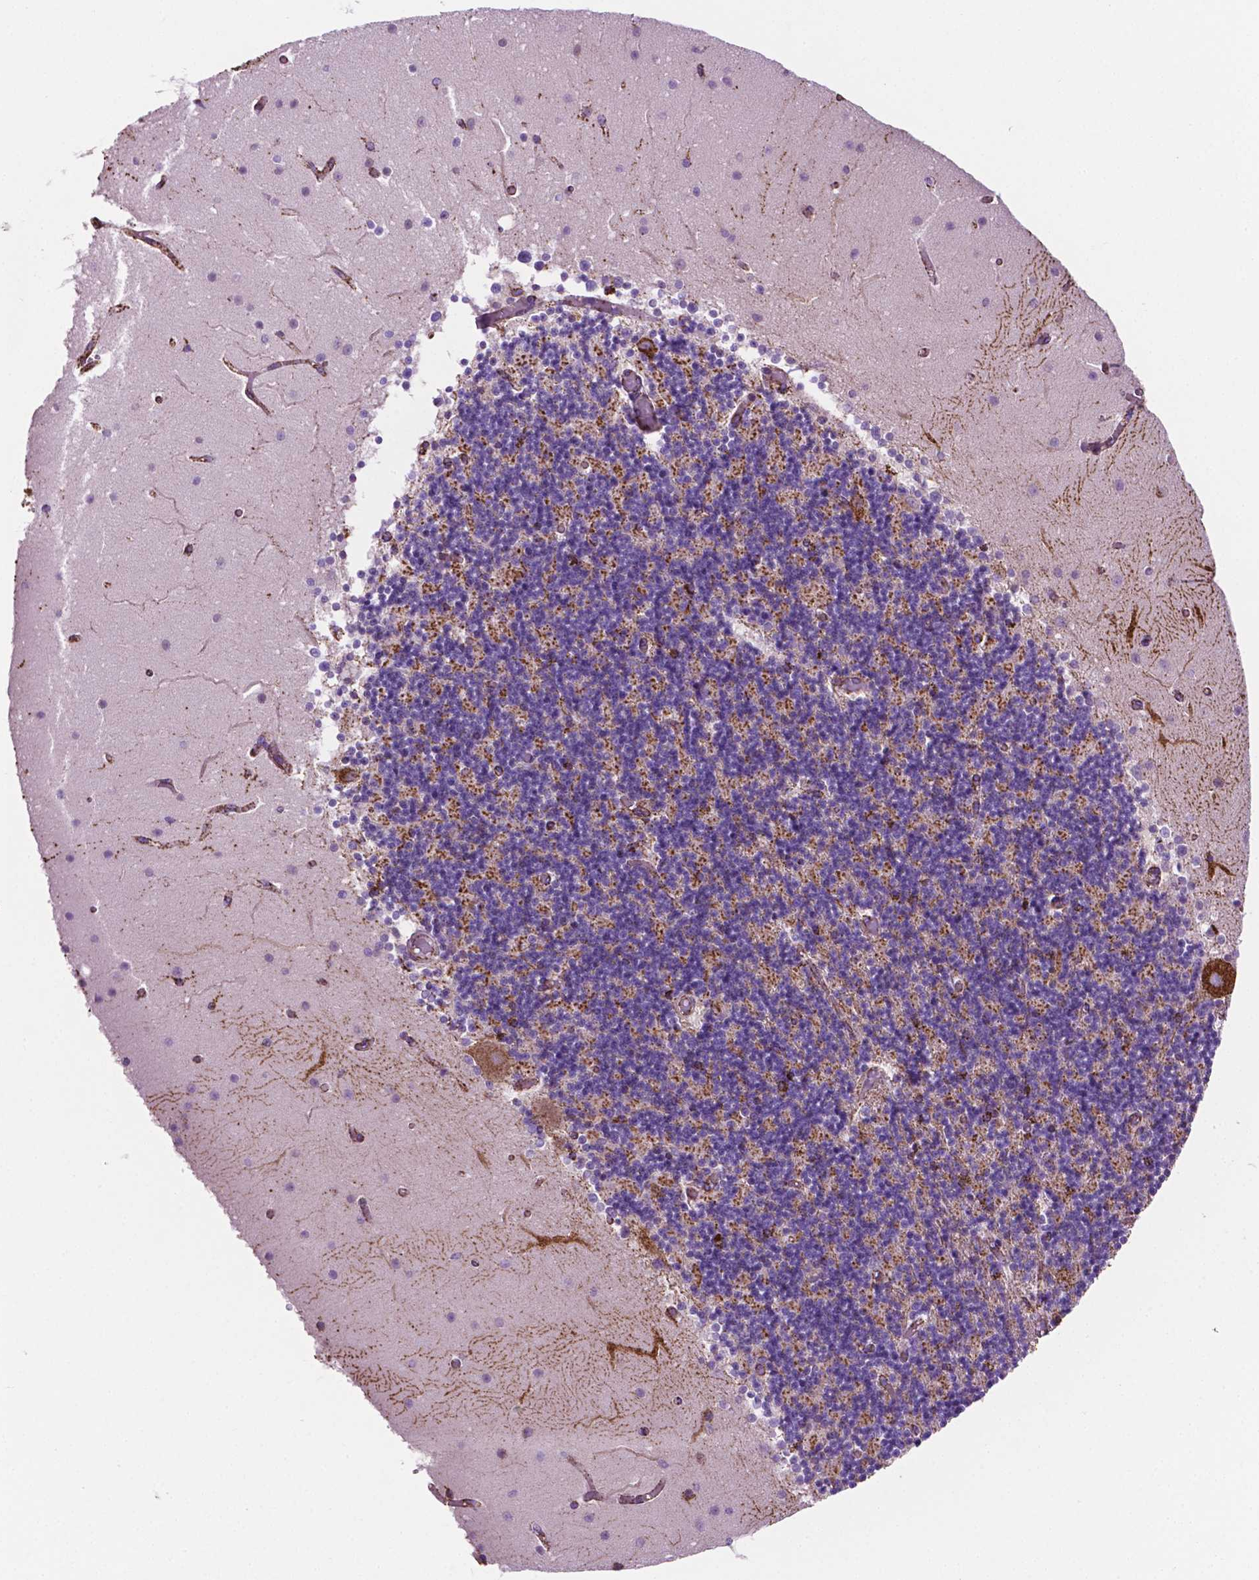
{"staining": {"intensity": "strong", "quantity": "25%-75%", "location": "cytoplasmic/membranous"}, "tissue": "cerebellum", "cell_type": "Cells in granular layer", "image_type": "normal", "snomed": [{"axis": "morphology", "description": "Normal tissue, NOS"}, {"axis": "topography", "description": "Cerebellum"}], "caption": "Immunohistochemistry of normal cerebellum displays high levels of strong cytoplasmic/membranous expression in approximately 25%-75% of cells in granular layer. (DAB (3,3'-diaminobenzidine) = brown stain, brightfield microscopy at high magnification).", "gene": "RMDN3", "patient": {"sex": "female", "age": 28}}